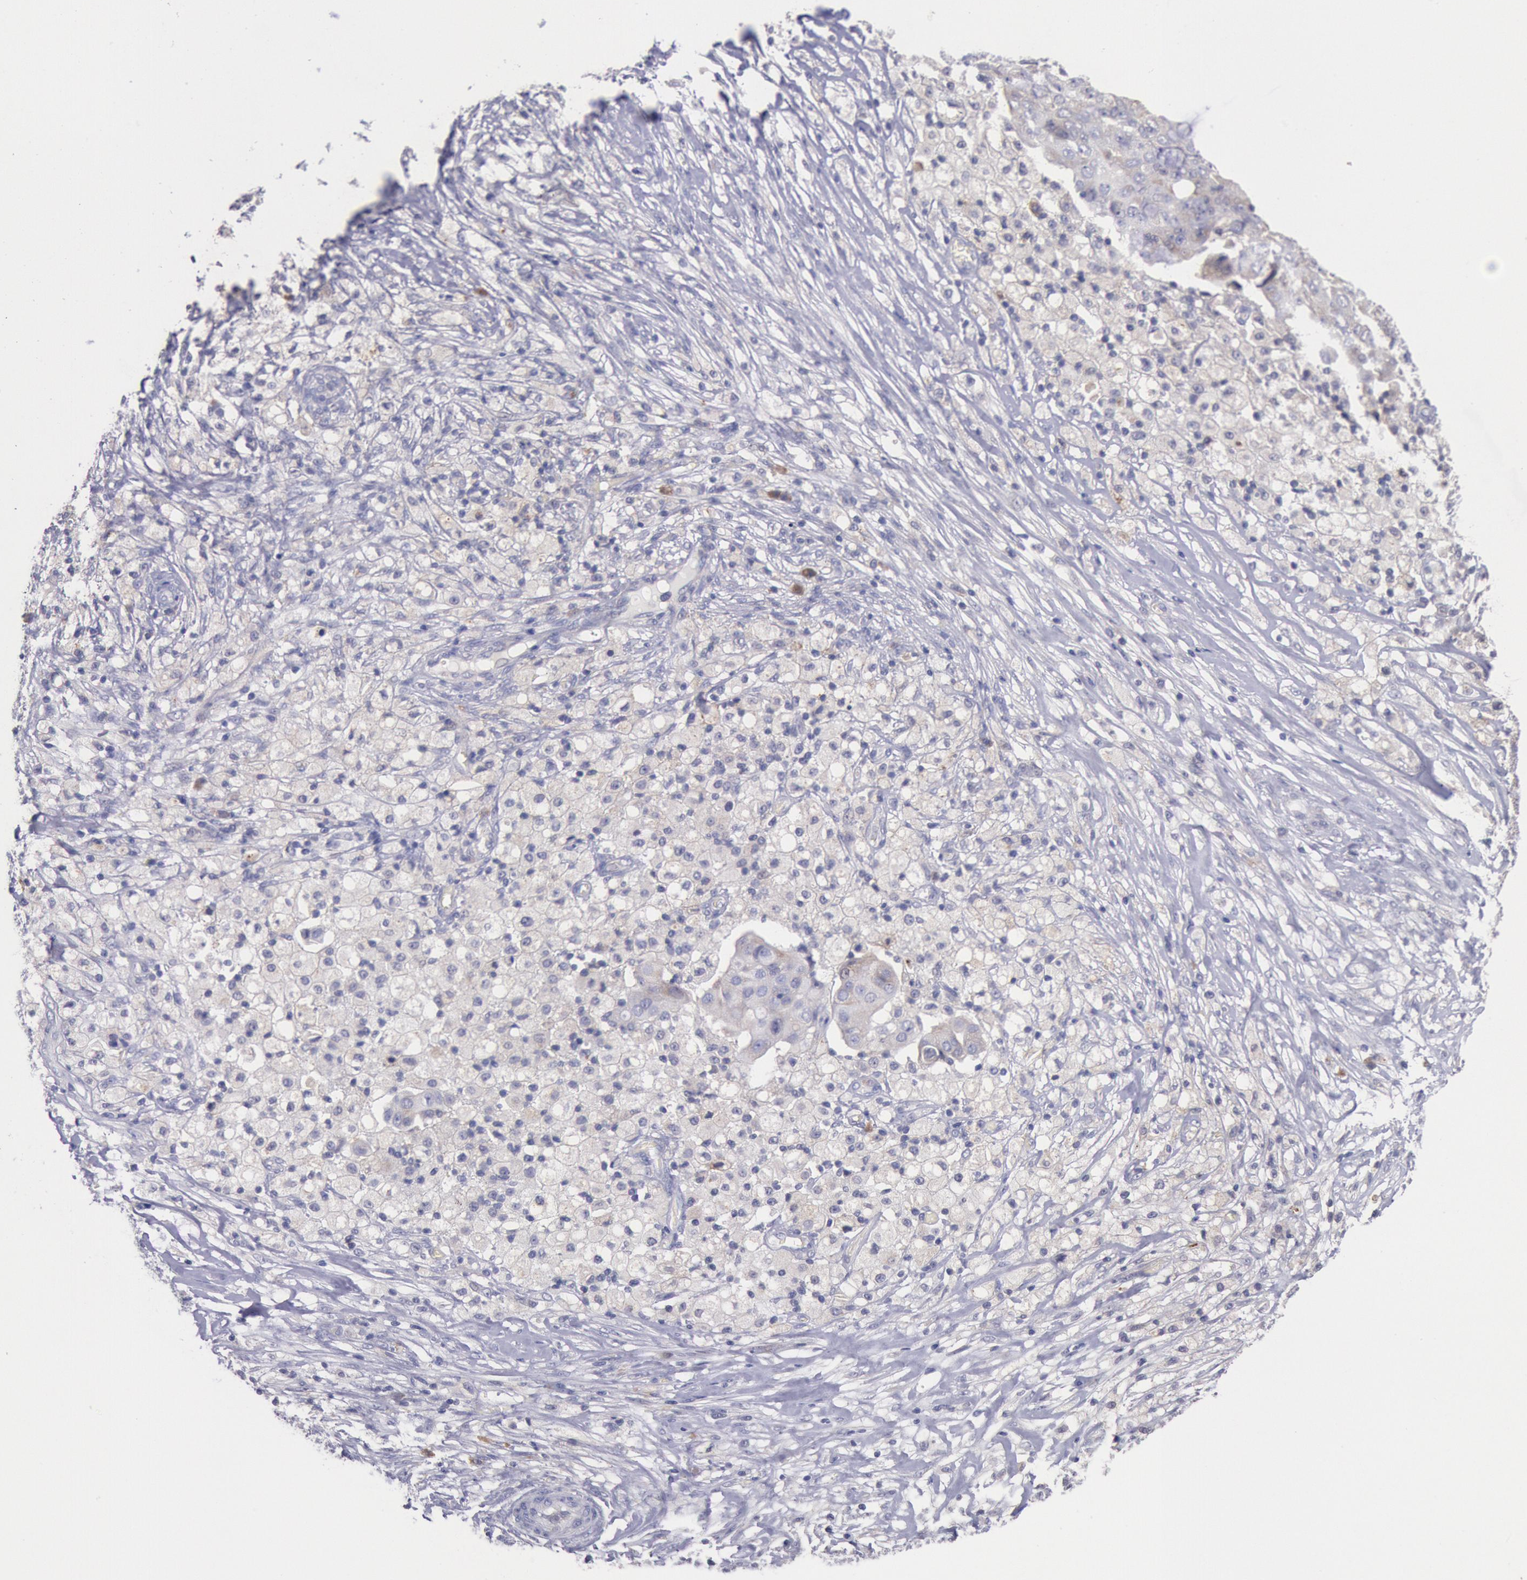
{"staining": {"intensity": "weak", "quantity": "<25%", "location": "cytoplasmic/membranous"}, "tissue": "ovarian cancer", "cell_type": "Tumor cells", "image_type": "cancer", "snomed": [{"axis": "morphology", "description": "Carcinoma, endometroid"}, {"axis": "topography", "description": "Ovary"}], "caption": "Immunohistochemistry (IHC) micrograph of human ovarian endometroid carcinoma stained for a protein (brown), which displays no positivity in tumor cells.", "gene": "GAL3ST1", "patient": {"sex": "female", "age": 42}}